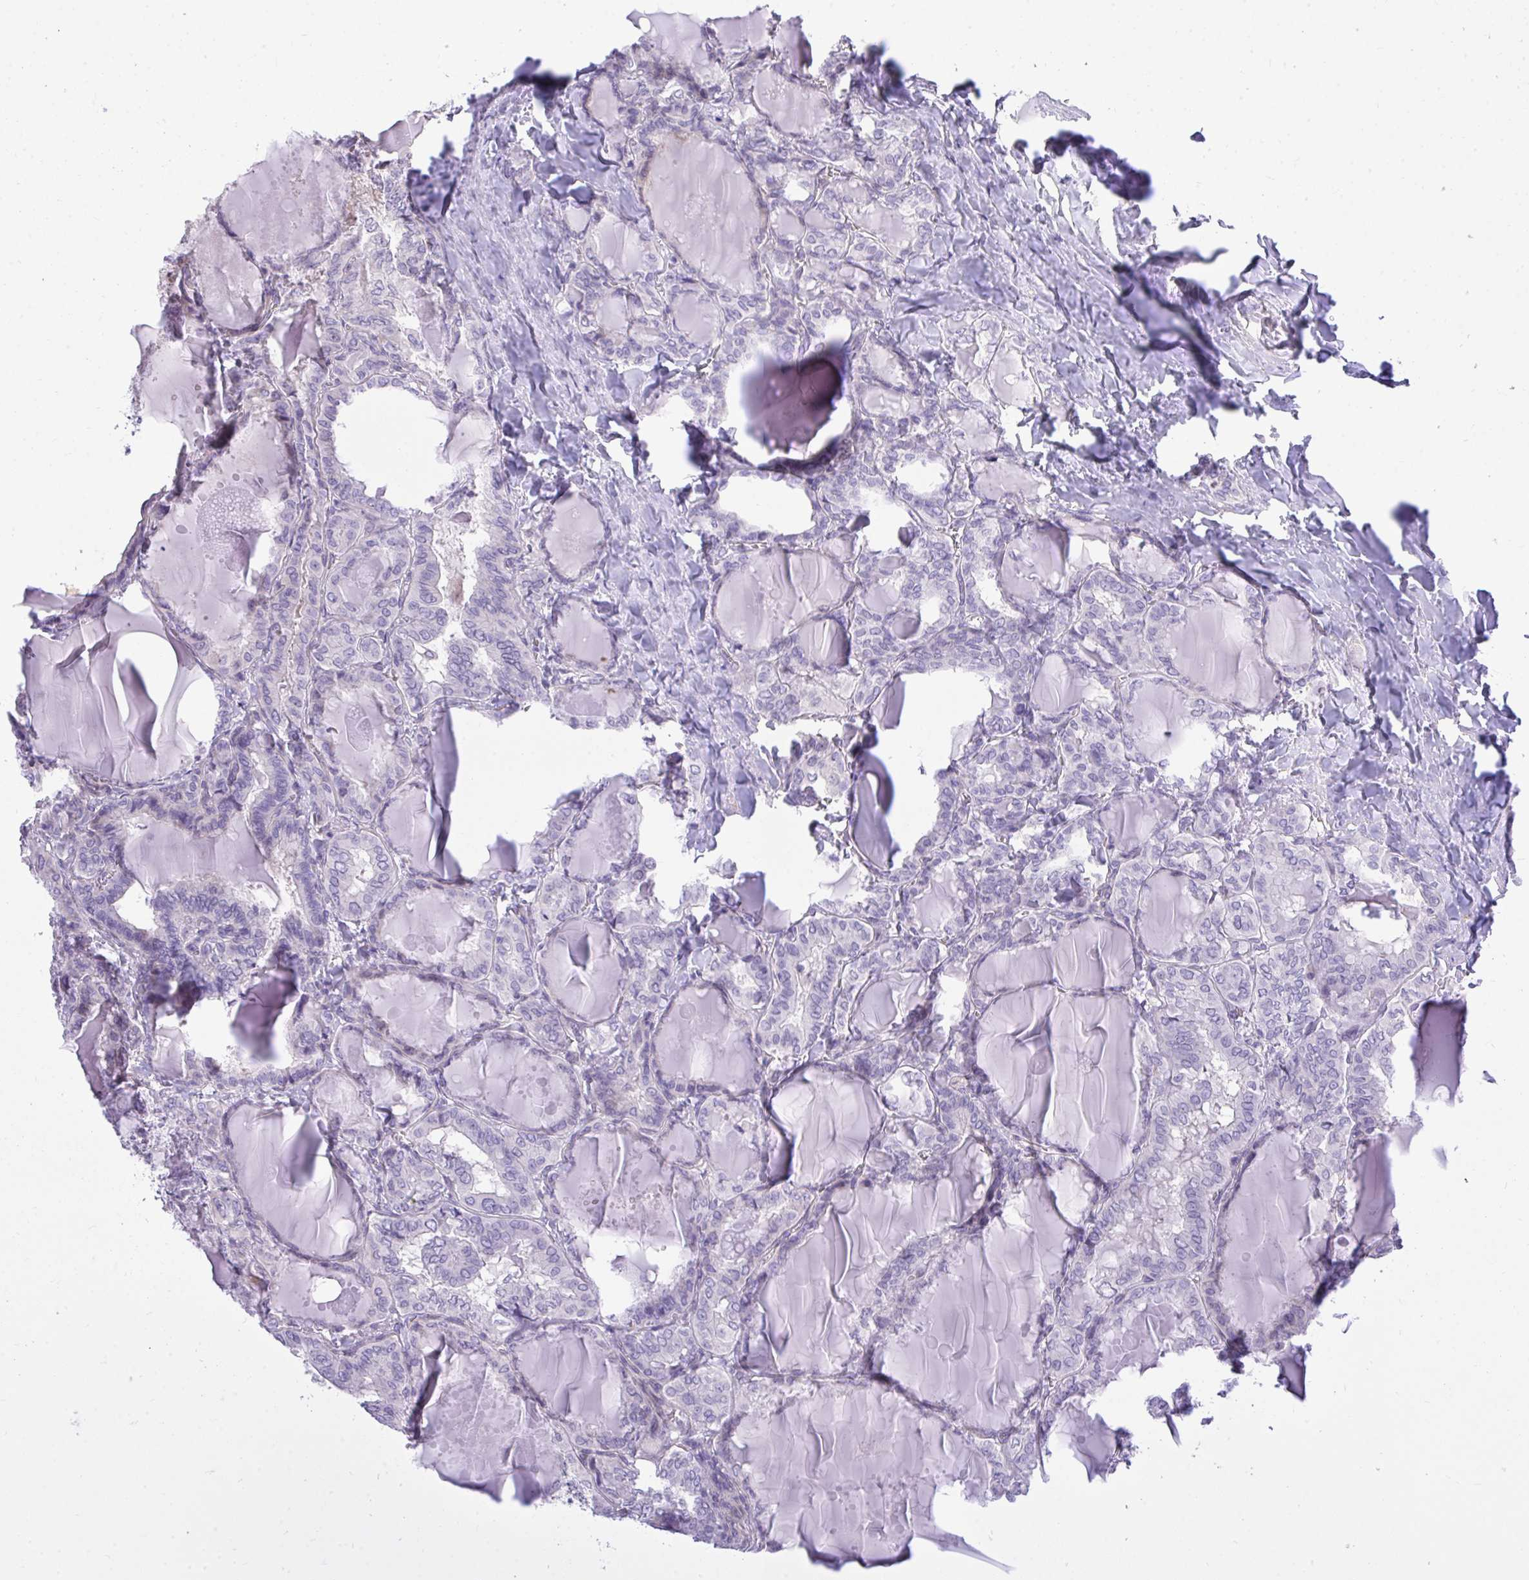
{"staining": {"intensity": "negative", "quantity": "none", "location": "none"}, "tissue": "thyroid cancer", "cell_type": "Tumor cells", "image_type": "cancer", "snomed": [{"axis": "morphology", "description": "Papillary adenocarcinoma, NOS"}, {"axis": "topography", "description": "Thyroid gland"}], "caption": "Papillary adenocarcinoma (thyroid) was stained to show a protein in brown. There is no significant expression in tumor cells.", "gene": "HMBOX1", "patient": {"sex": "female", "age": 46}}